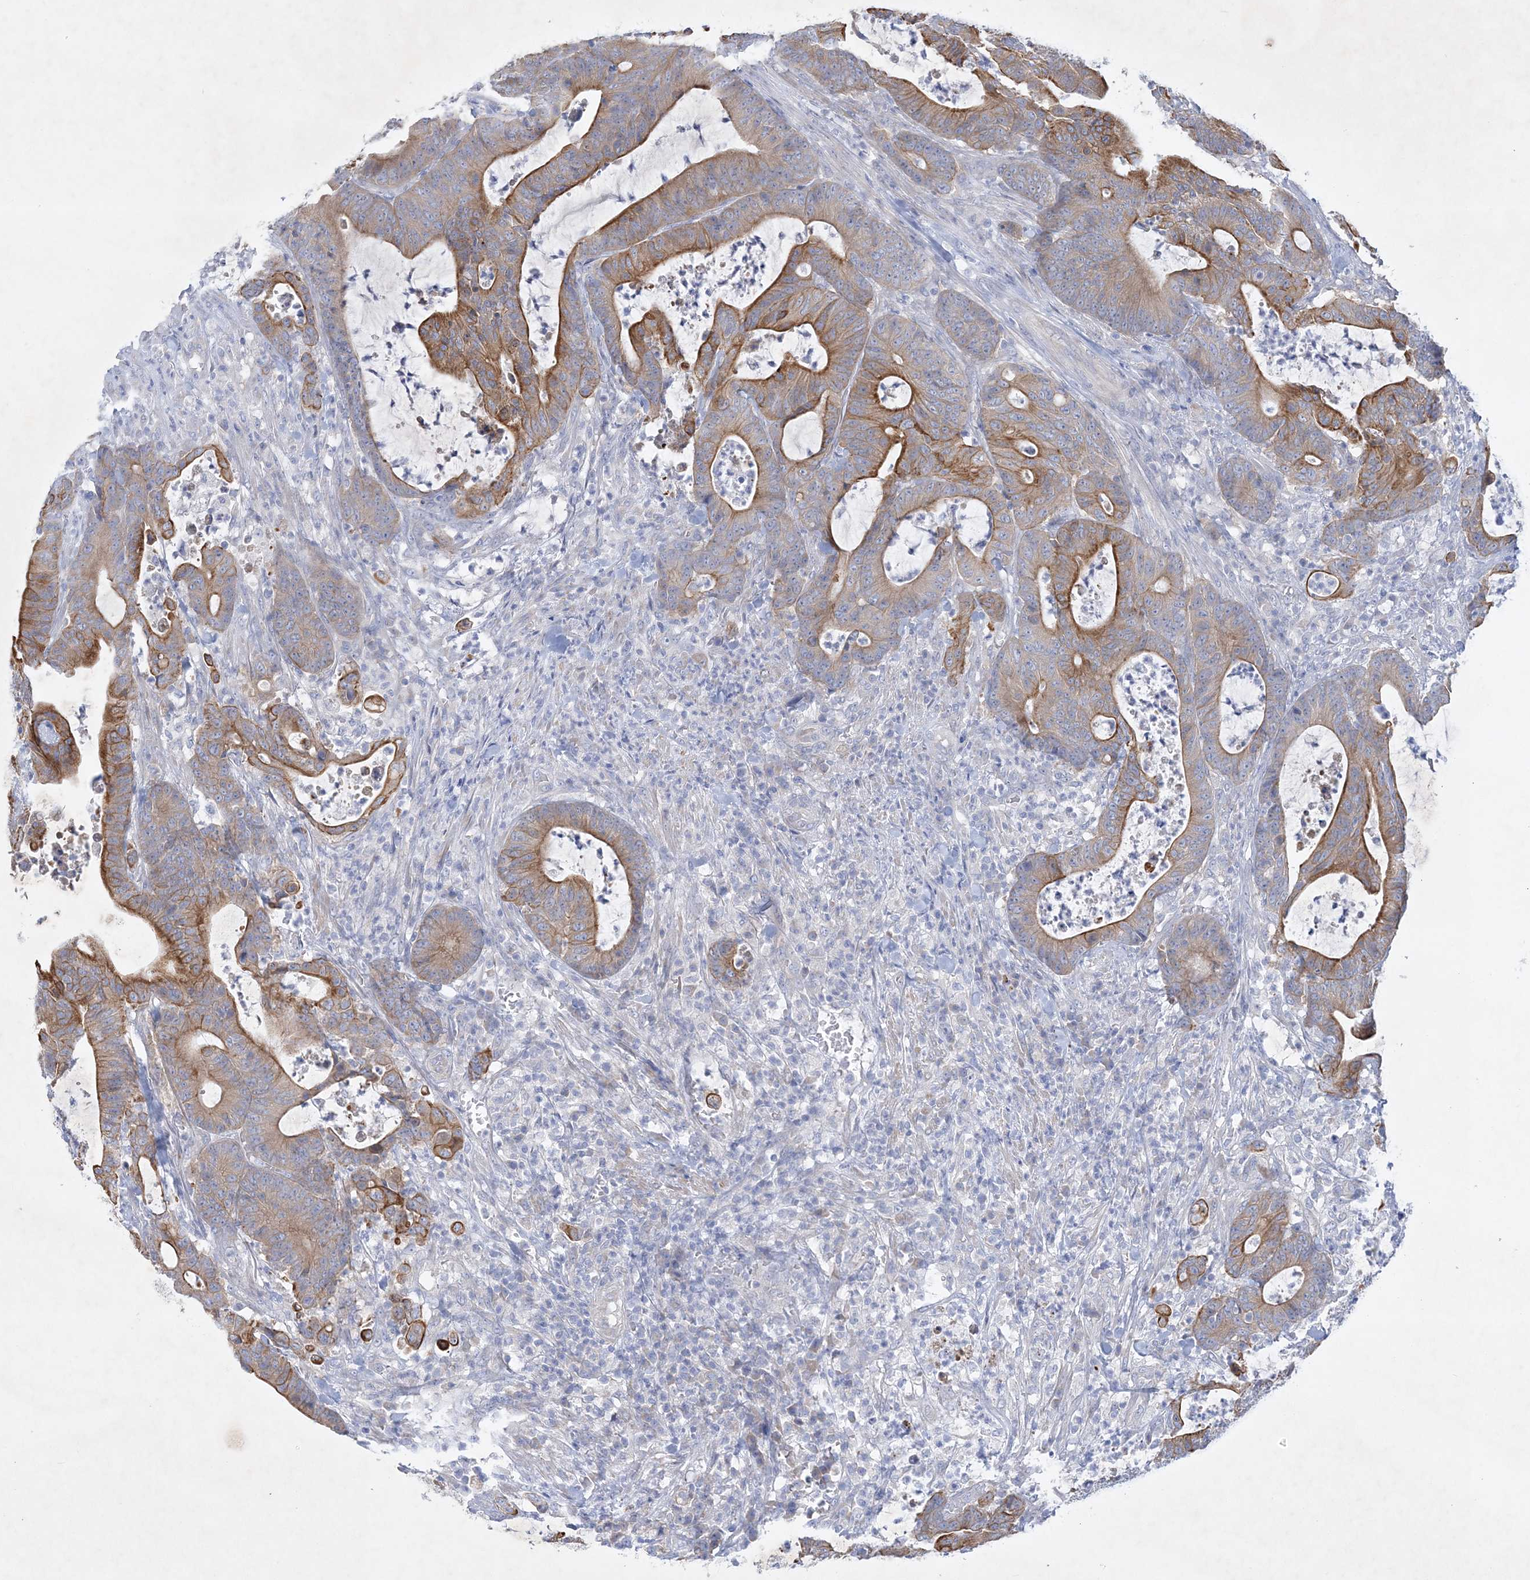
{"staining": {"intensity": "moderate", "quantity": "25%-75%", "location": "cytoplasmic/membranous"}, "tissue": "colorectal cancer", "cell_type": "Tumor cells", "image_type": "cancer", "snomed": [{"axis": "morphology", "description": "Adenocarcinoma, NOS"}, {"axis": "topography", "description": "Colon"}], "caption": "A micrograph of colorectal cancer (adenocarcinoma) stained for a protein shows moderate cytoplasmic/membranous brown staining in tumor cells.", "gene": "FARSB", "patient": {"sex": "female", "age": 84}}